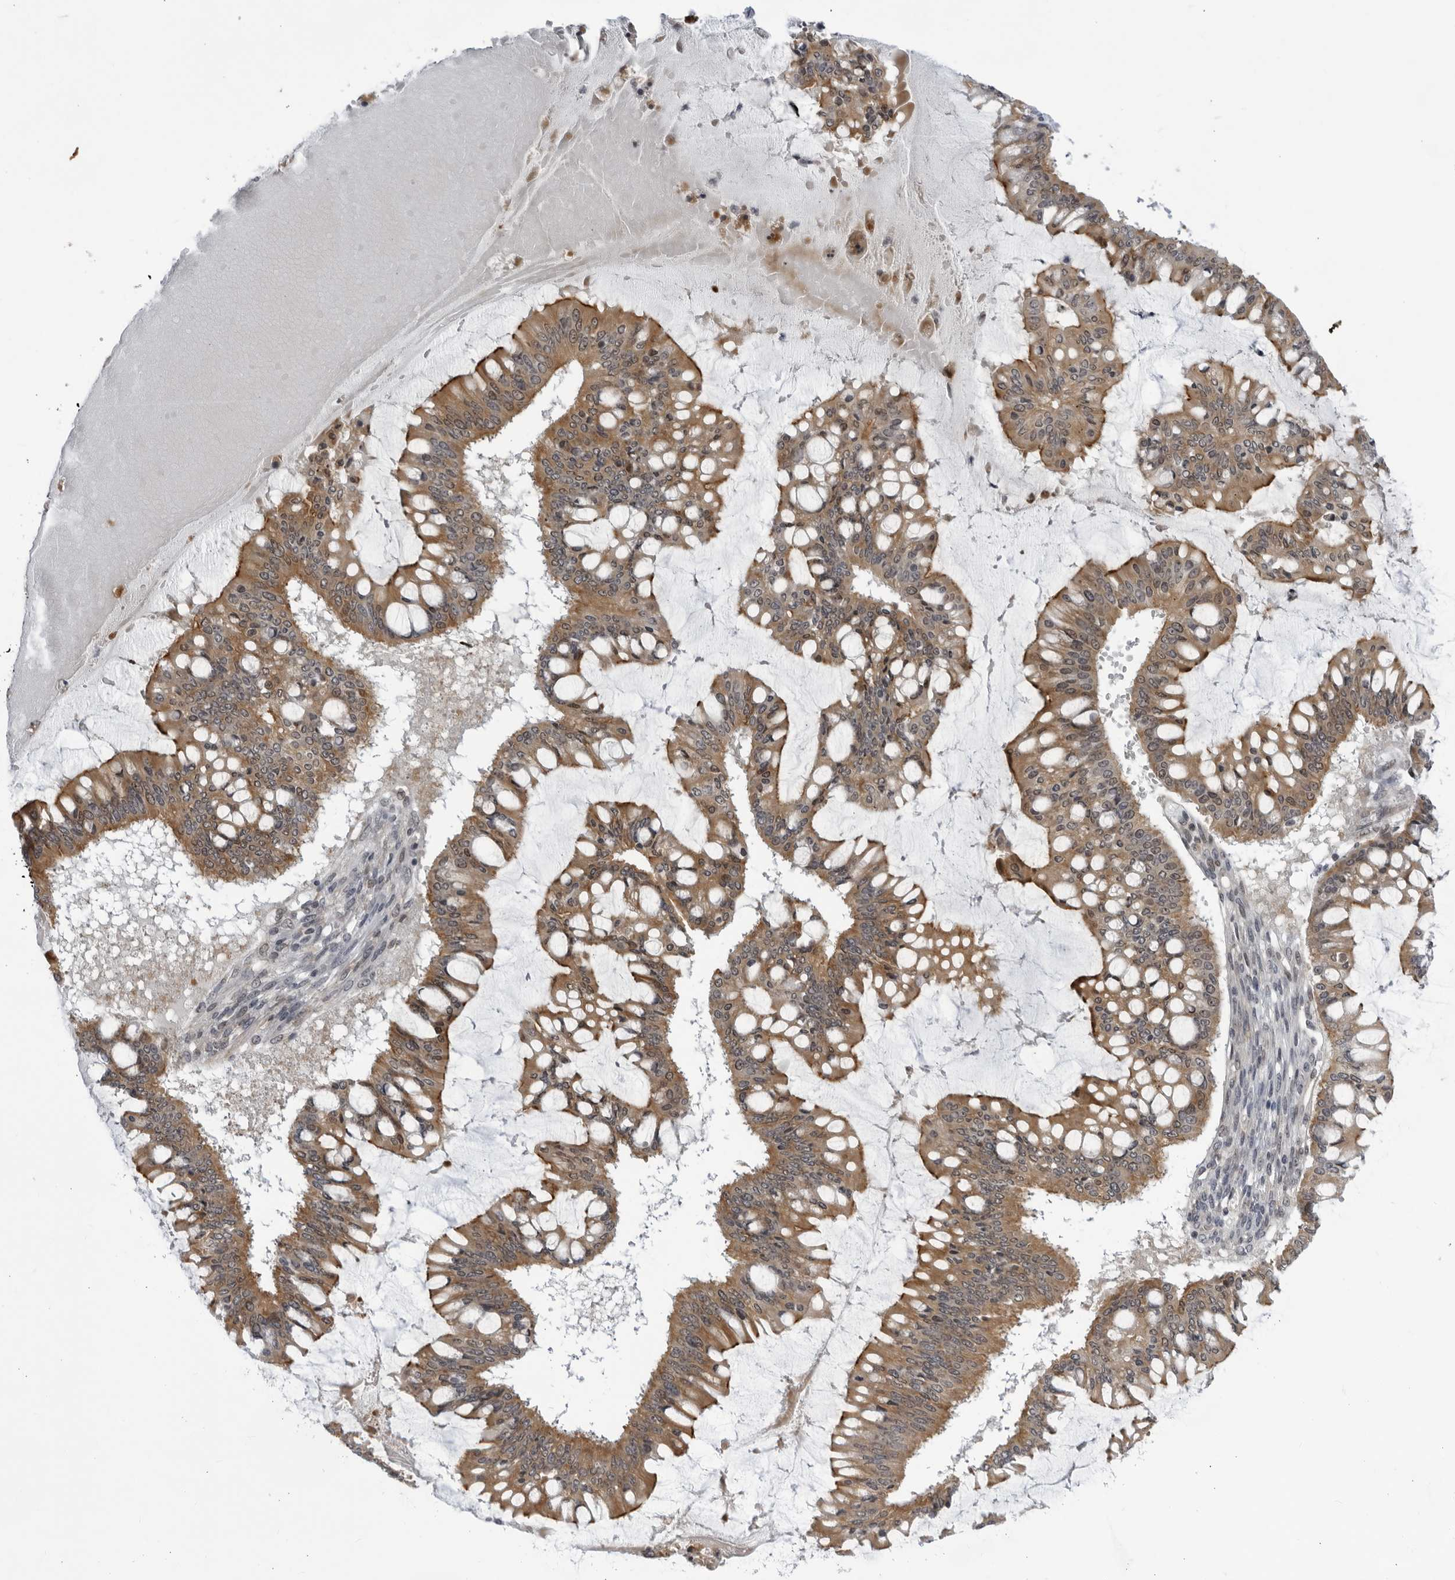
{"staining": {"intensity": "moderate", "quantity": ">75%", "location": "cytoplasmic/membranous"}, "tissue": "ovarian cancer", "cell_type": "Tumor cells", "image_type": "cancer", "snomed": [{"axis": "morphology", "description": "Cystadenocarcinoma, mucinous, NOS"}, {"axis": "topography", "description": "Ovary"}], "caption": "The immunohistochemical stain highlights moderate cytoplasmic/membranous positivity in tumor cells of ovarian cancer (mucinous cystadenocarcinoma) tissue.", "gene": "ITGB3BP", "patient": {"sex": "female", "age": 73}}